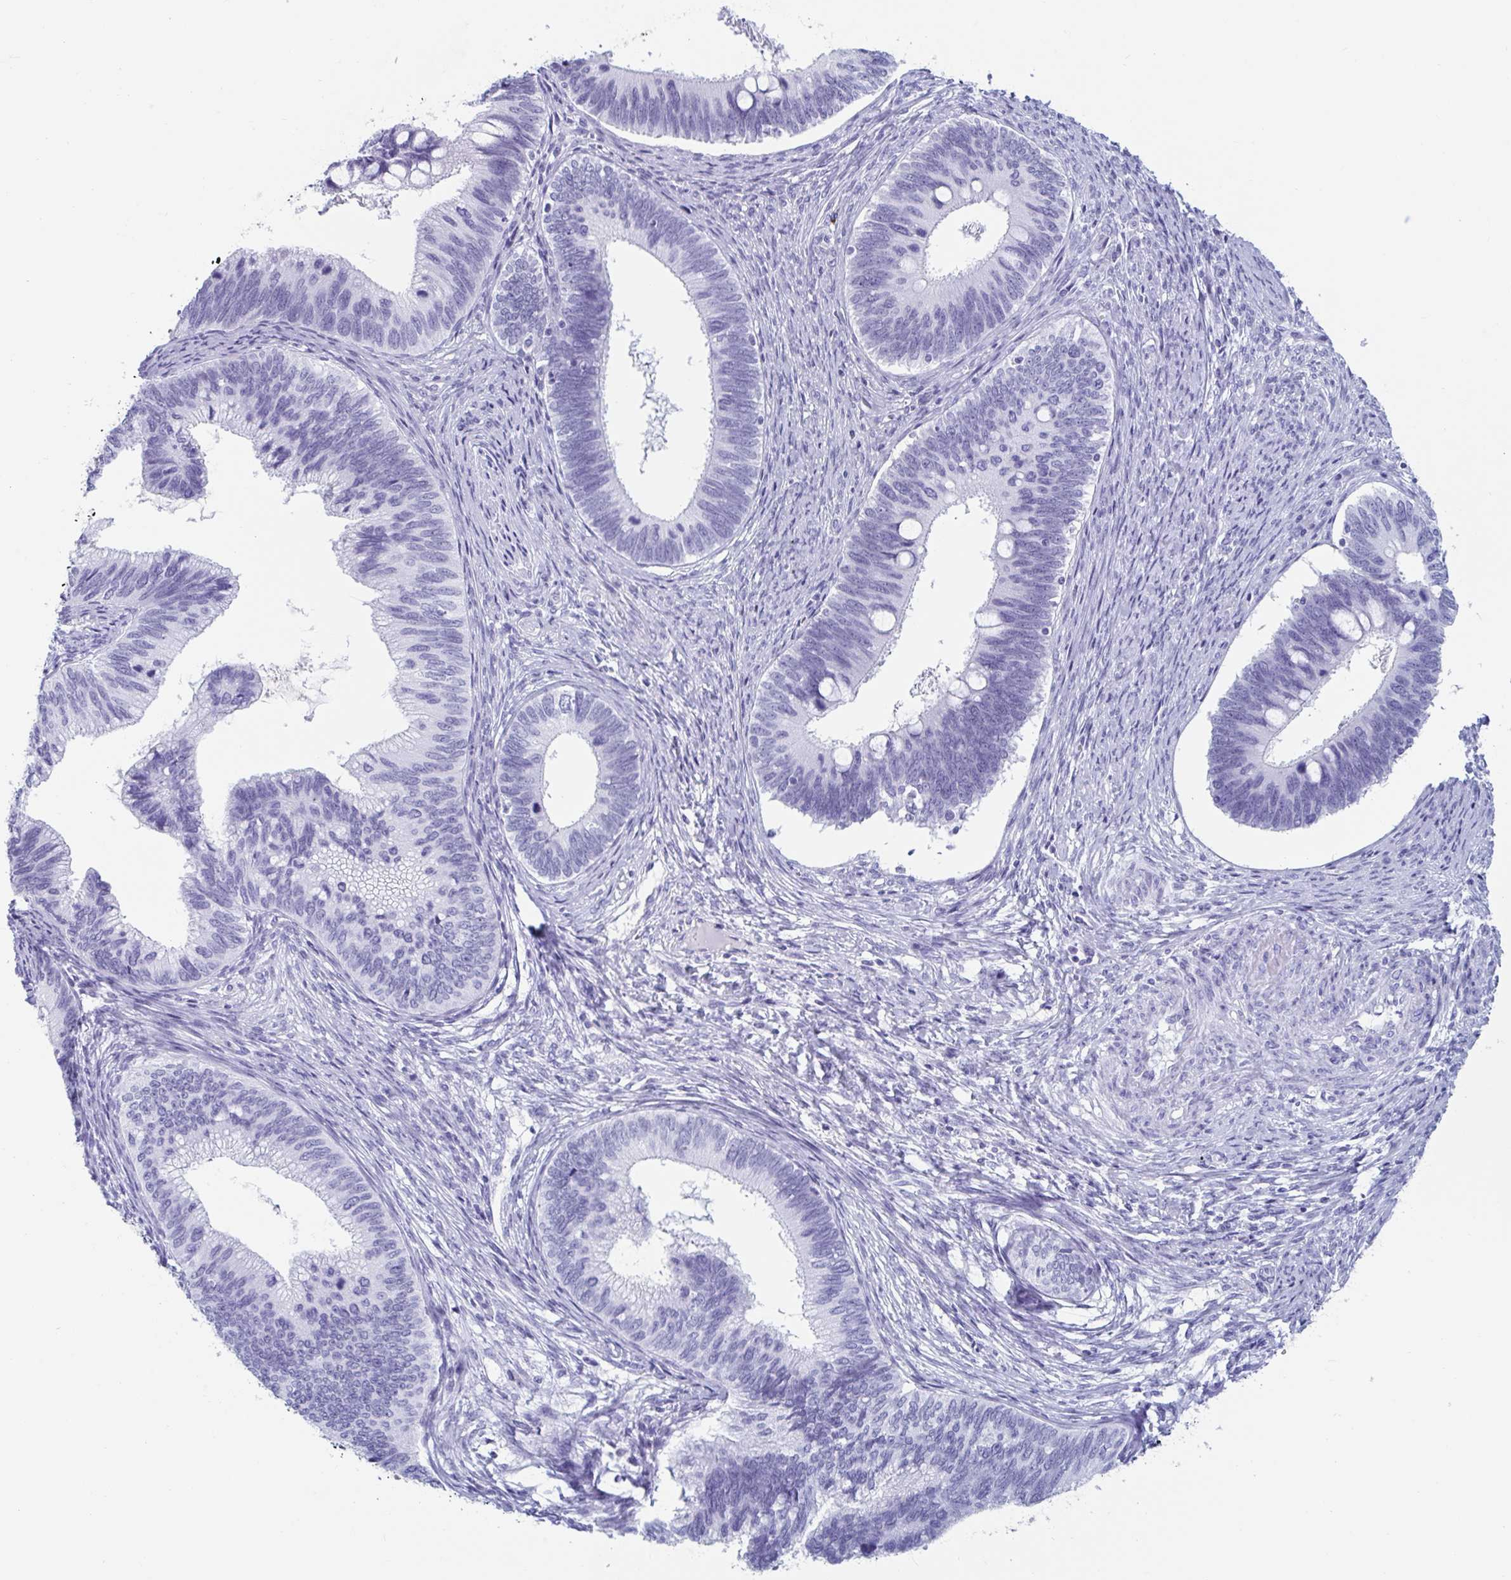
{"staining": {"intensity": "negative", "quantity": "none", "location": "none"}, "tissue": "cervical cancer", "cell_type": "Tumor cells", "image_type": "cancer", "snomed": [{"axis": "morphology", "description": "Adenocarcinoma, NOS"}, {"axis": "topography", "description": "Cervix"}], "caption": "Immunohistochemical staining of cervical cancer shows no significant staining in tumor cells.", "gene": "GKN2", "patient": {"sex": "female", "age": 42}}